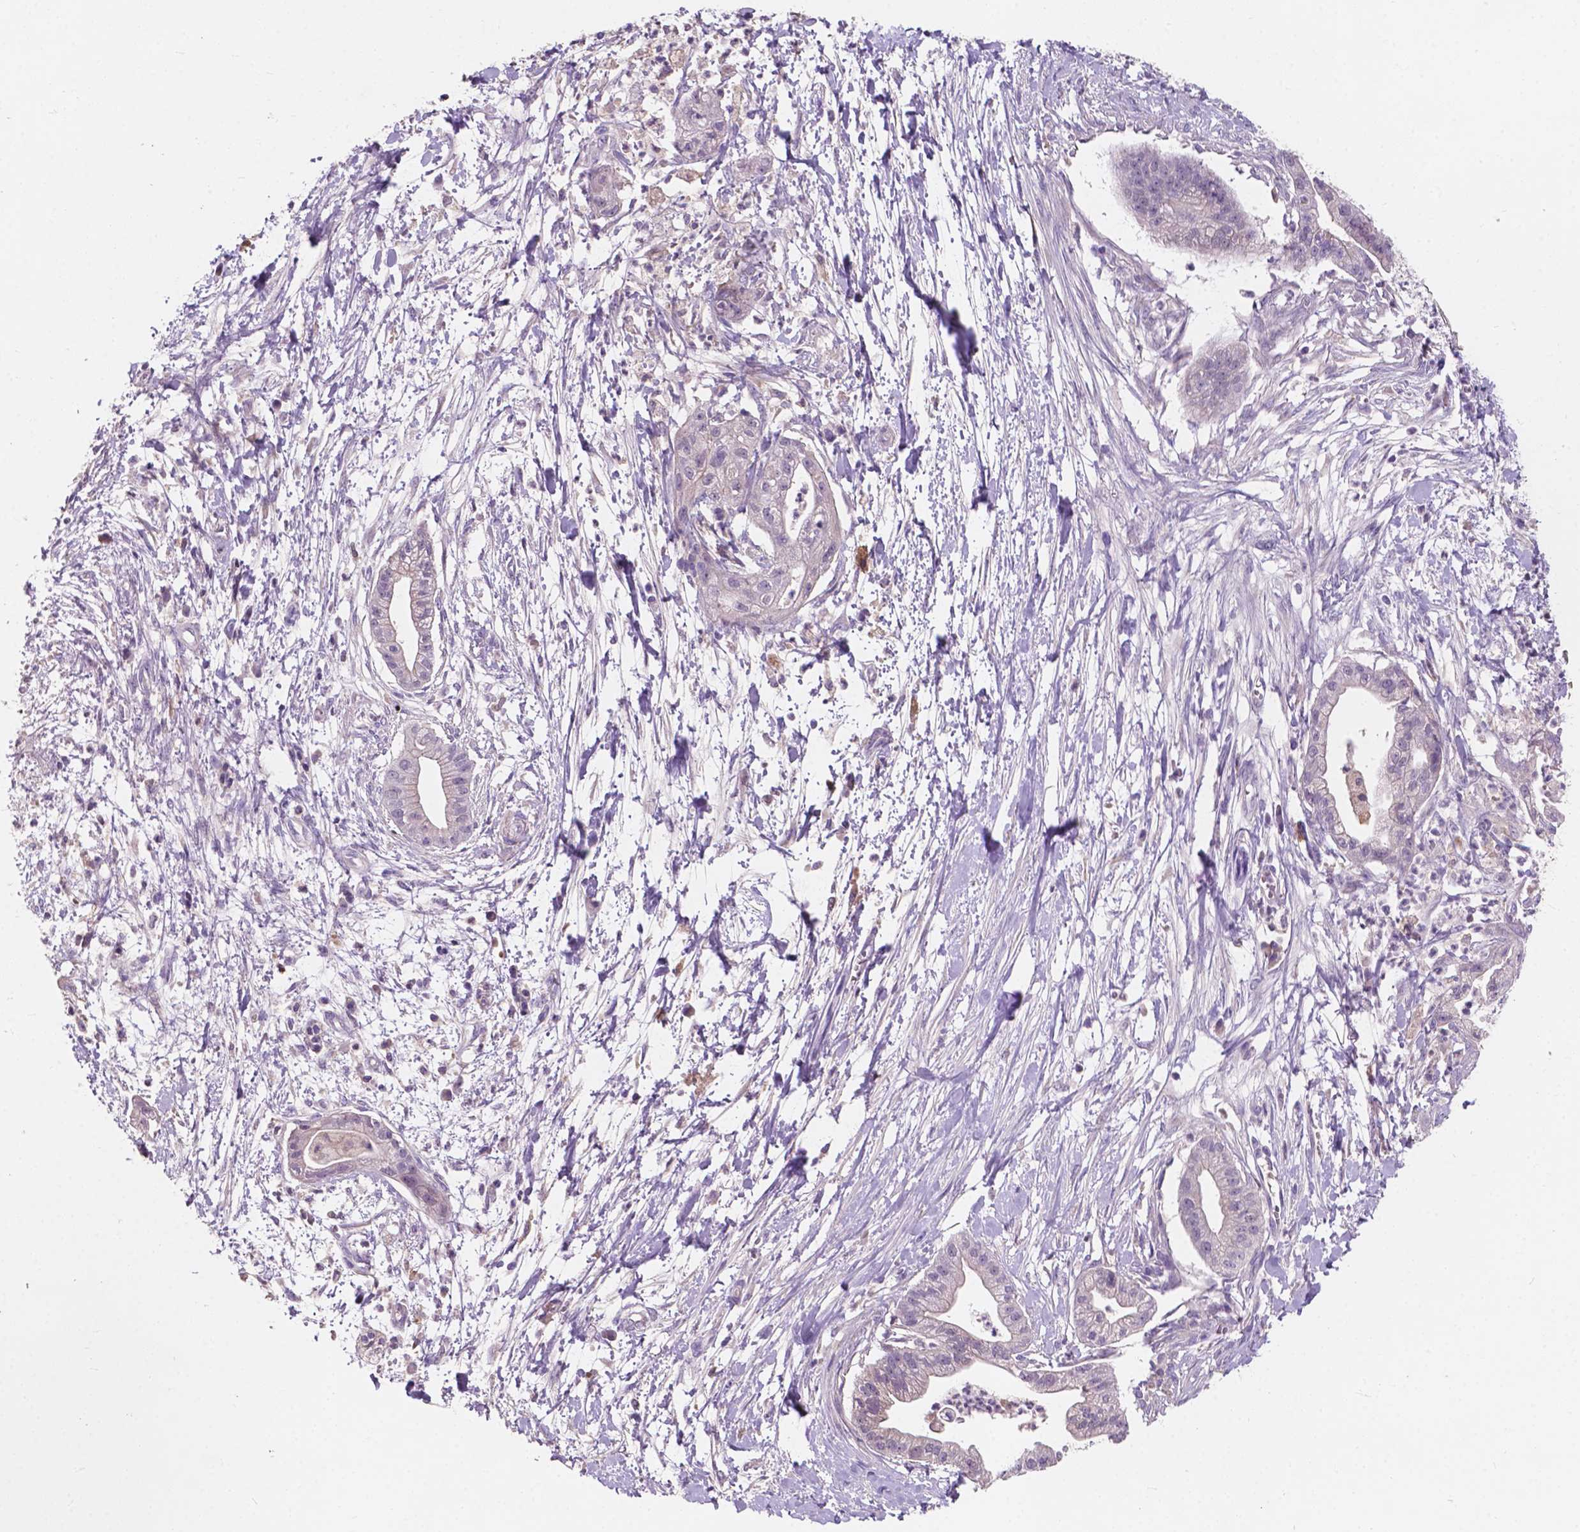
{"staining": {"intensity": "negative", "quantity": "none", "location": "none"}, "tissue": "pancreatic cancer", "cell_type": "Tumor cells", "image_type": "cancer", "snomed": [{"axis": "morphology", "description": "Normal tissue, NOS"}, {"axis": "morphology", "description": "Adenocarcinoma, NOS"}, {"axis": "topography", "description": "Lymph node"}, {"axis": "topography", "description": "Pancreas"}], "caption": "High power microscopy micrograph of an immunohistochemistry histopathology image of adenocarcinoma (pancreatic), revealing no significant expression in tumor cells.", "gene": "IREB2", "patient": {"sex": "female", "age": 58}}